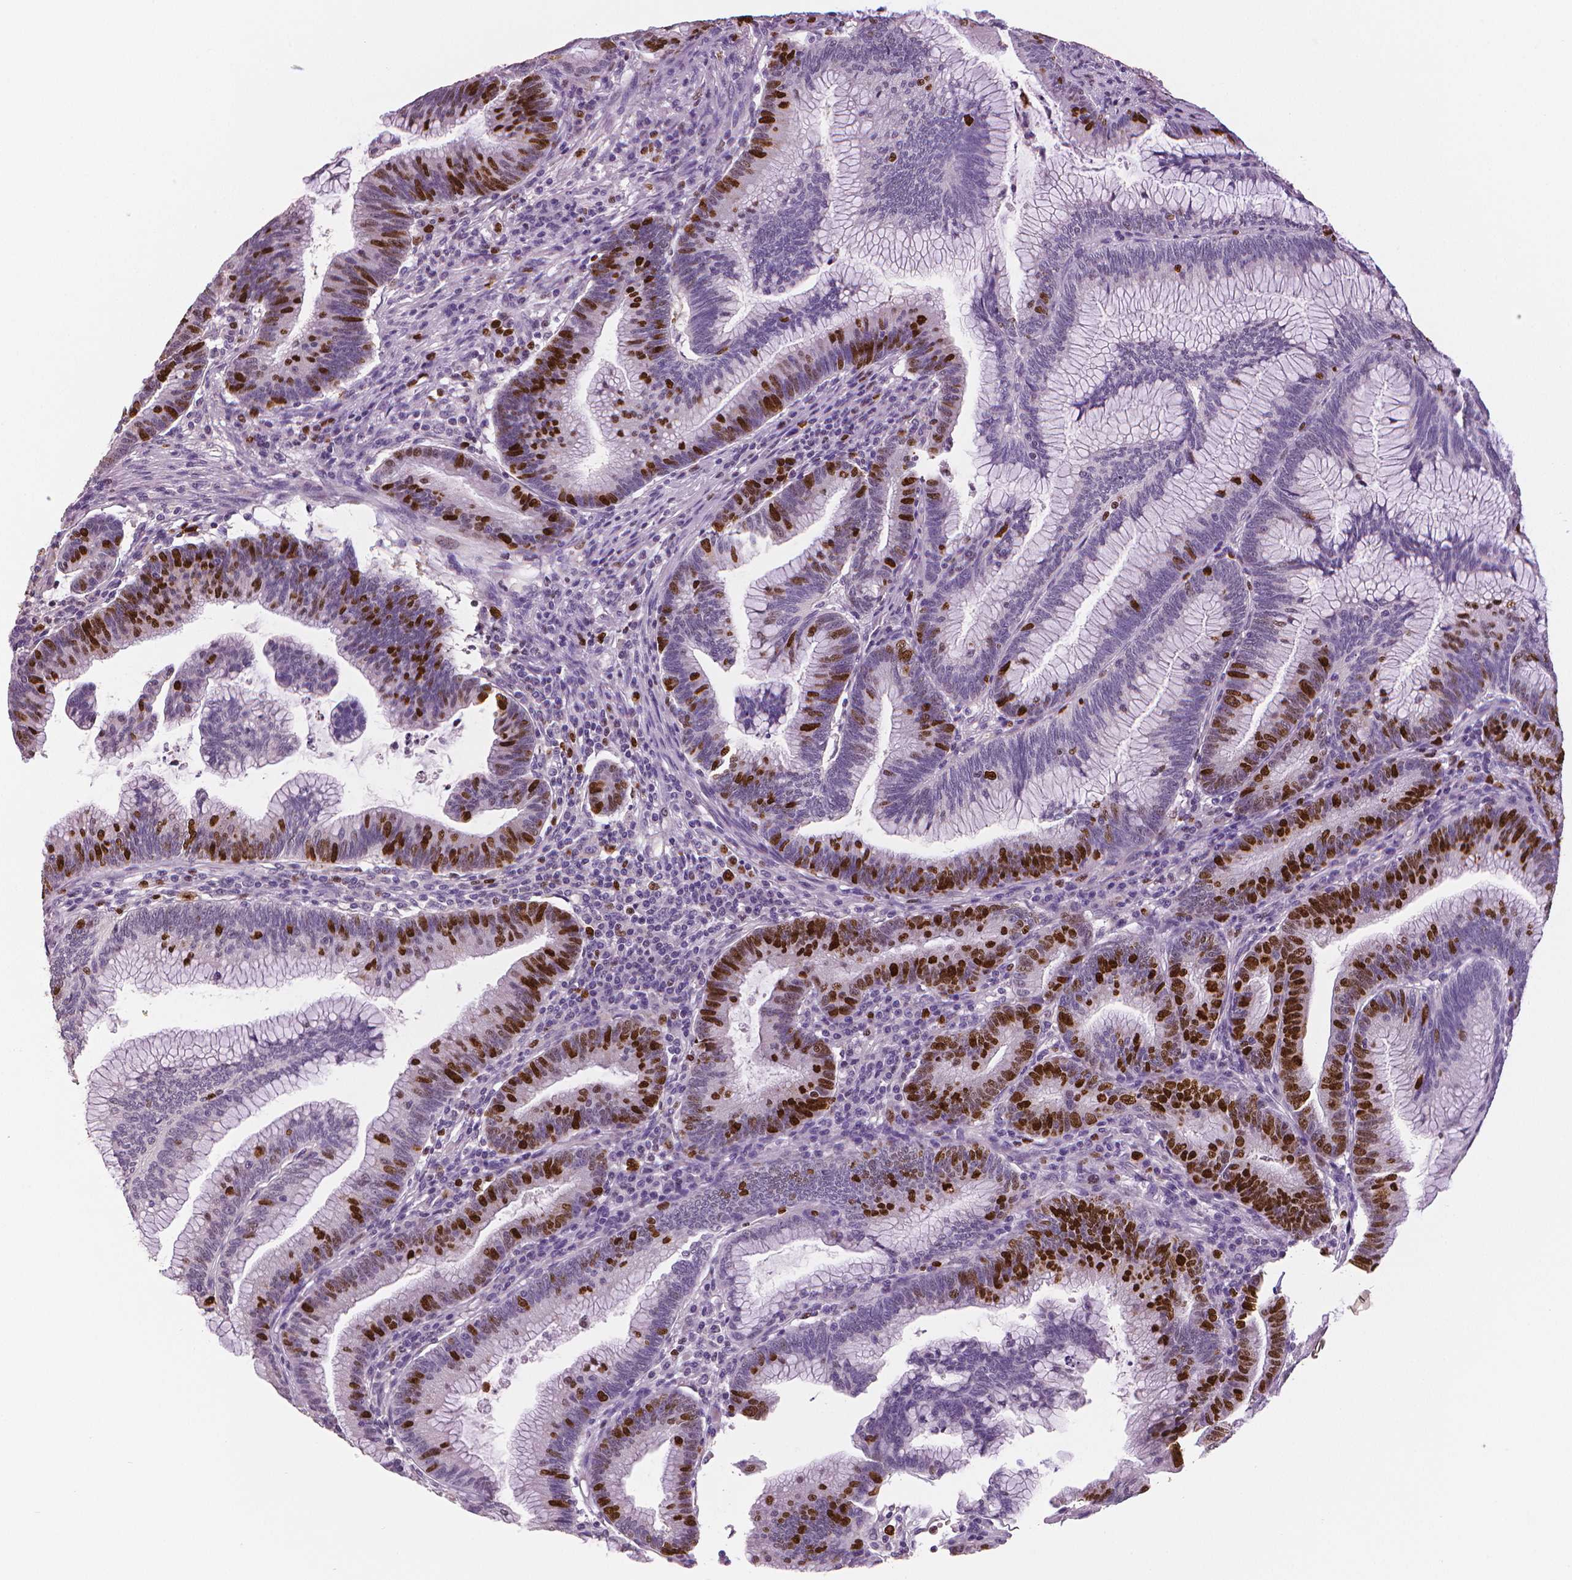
{"staining": {"intensity": "moderate", "quantity": "25%-75%", "location": "nuclear"}, "tissue": "colorectal cancer", "cell_type": "Tumor cells", "image_type": "cancer", "snomed": [{"axis": "morphology", "description": "Adenocarcinoma, NOS"}, {"axis": "topography", "description": "Colon"}], "caption": "Moderate nuclear staining is present in about 25%-75% of tumor cells in colorectal cancer.", "gene": "MKI67", "patient": {"sex": "female", "age": 78}}